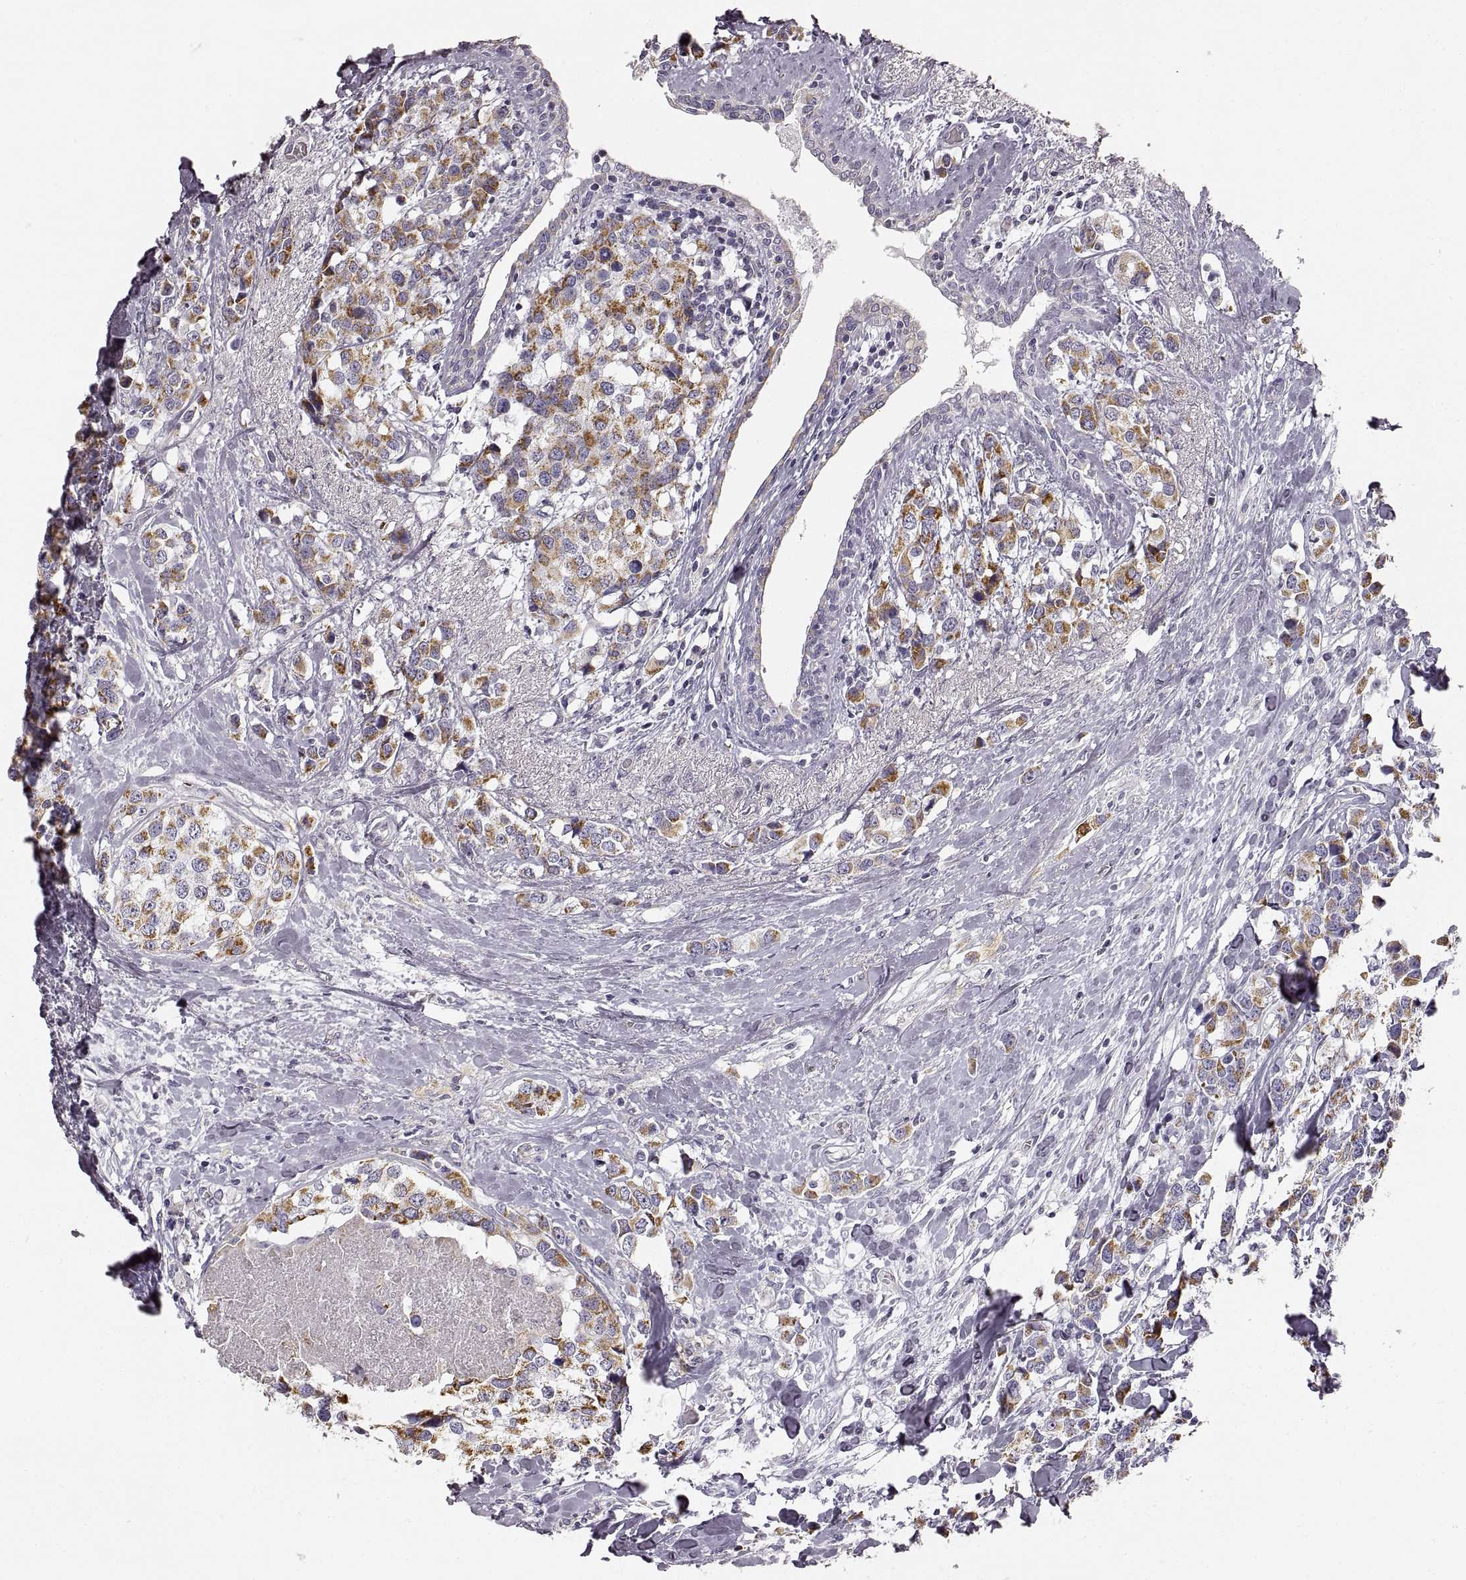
{"staining": {"intensity": "moderate", "quantity": ">75%", "location": "cytoplasmic/membranous"}, "tissue": "breast cancer", "cell_type": "Tumor cells", "image_type": "cancer", "snomed": [{"axis": "morphology", "description": "Lobular carcinoma"}, {"axis": "topography", "description": "Breast"}], "caption": "A medium amount of moderate cytoplasmic/membranous expression is appreciated in about >75% of tumor cells in breast cancer (lobular carcinoma) tissue.", "gene": "RDH13", "patient": {"sex": "female", "age": 59}}